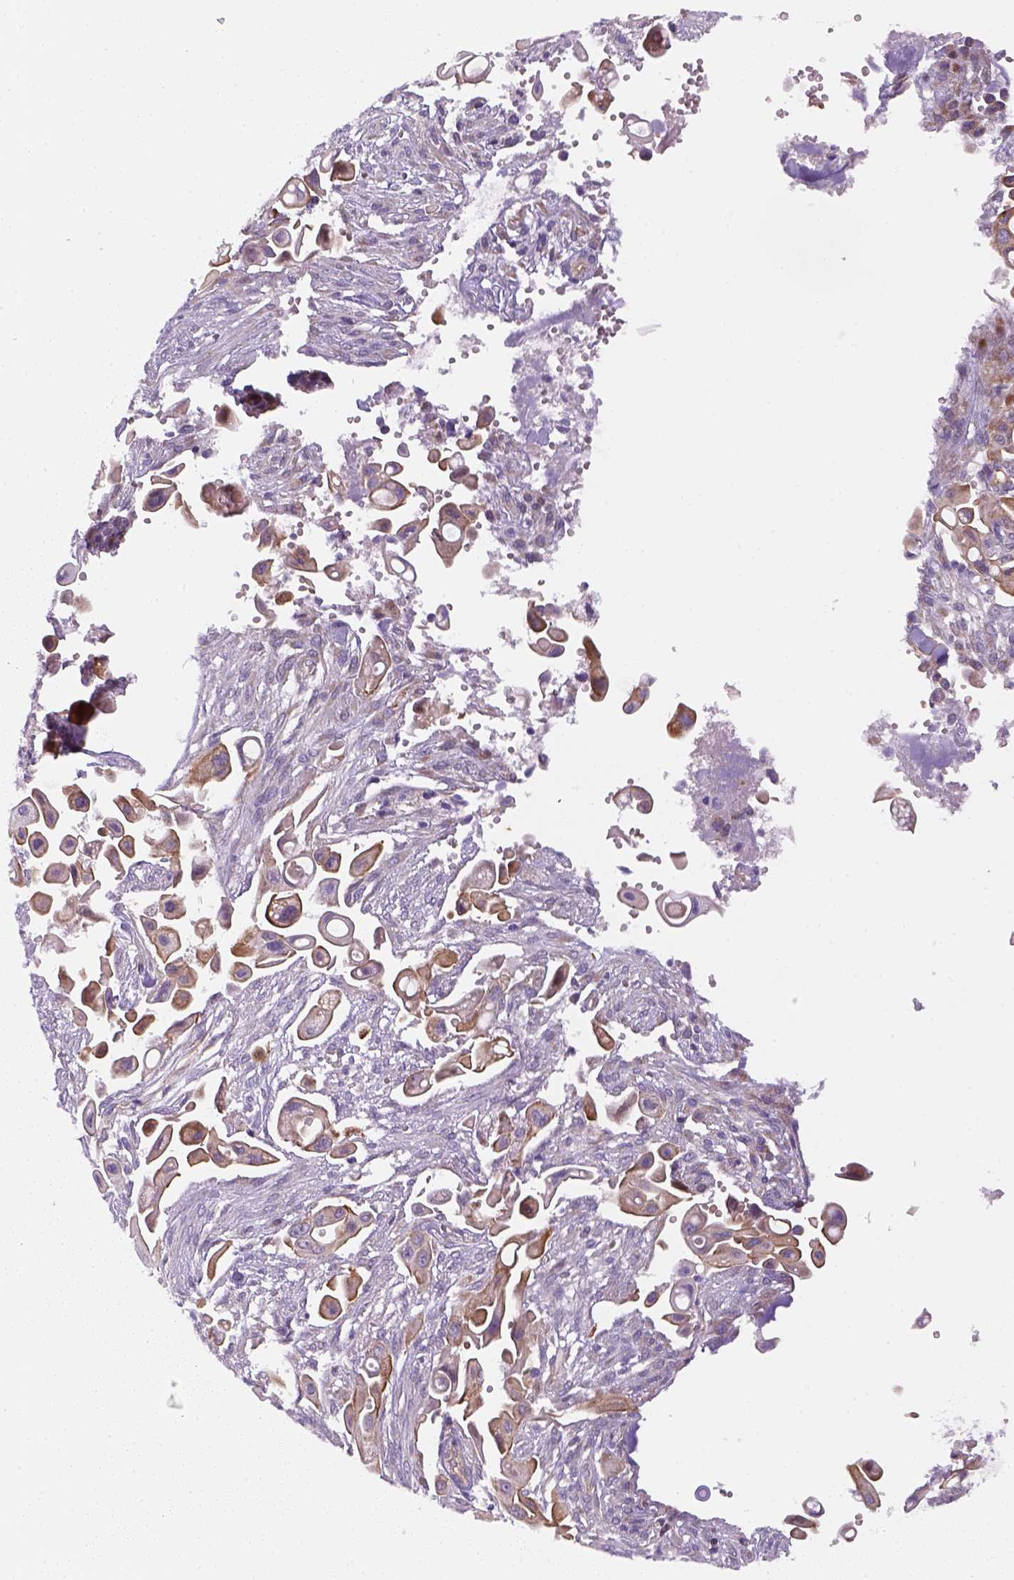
{"staining": {"intensity": "moderate", "quantity": ">75%", "location": "cytoplasmic/membranous"}, "tissue": "pancreatic cancer", "cell_type": "Tumor cells", "image_type": "cancer", "snomed": [{"axis": "morphology", "description": "Adenocarcinoma, NOS"}, {"axis": "topography", "description": "Pancreas"}], "caption": "Immunohistochemical staining of adenocarcinoma (pancreatic) demonstrates moderate cytoplasmic/membranous protein positivity in about >75% of tumor cells.", "gene": "VSTM5", "patient": {"sex": "male", "age": 50}}